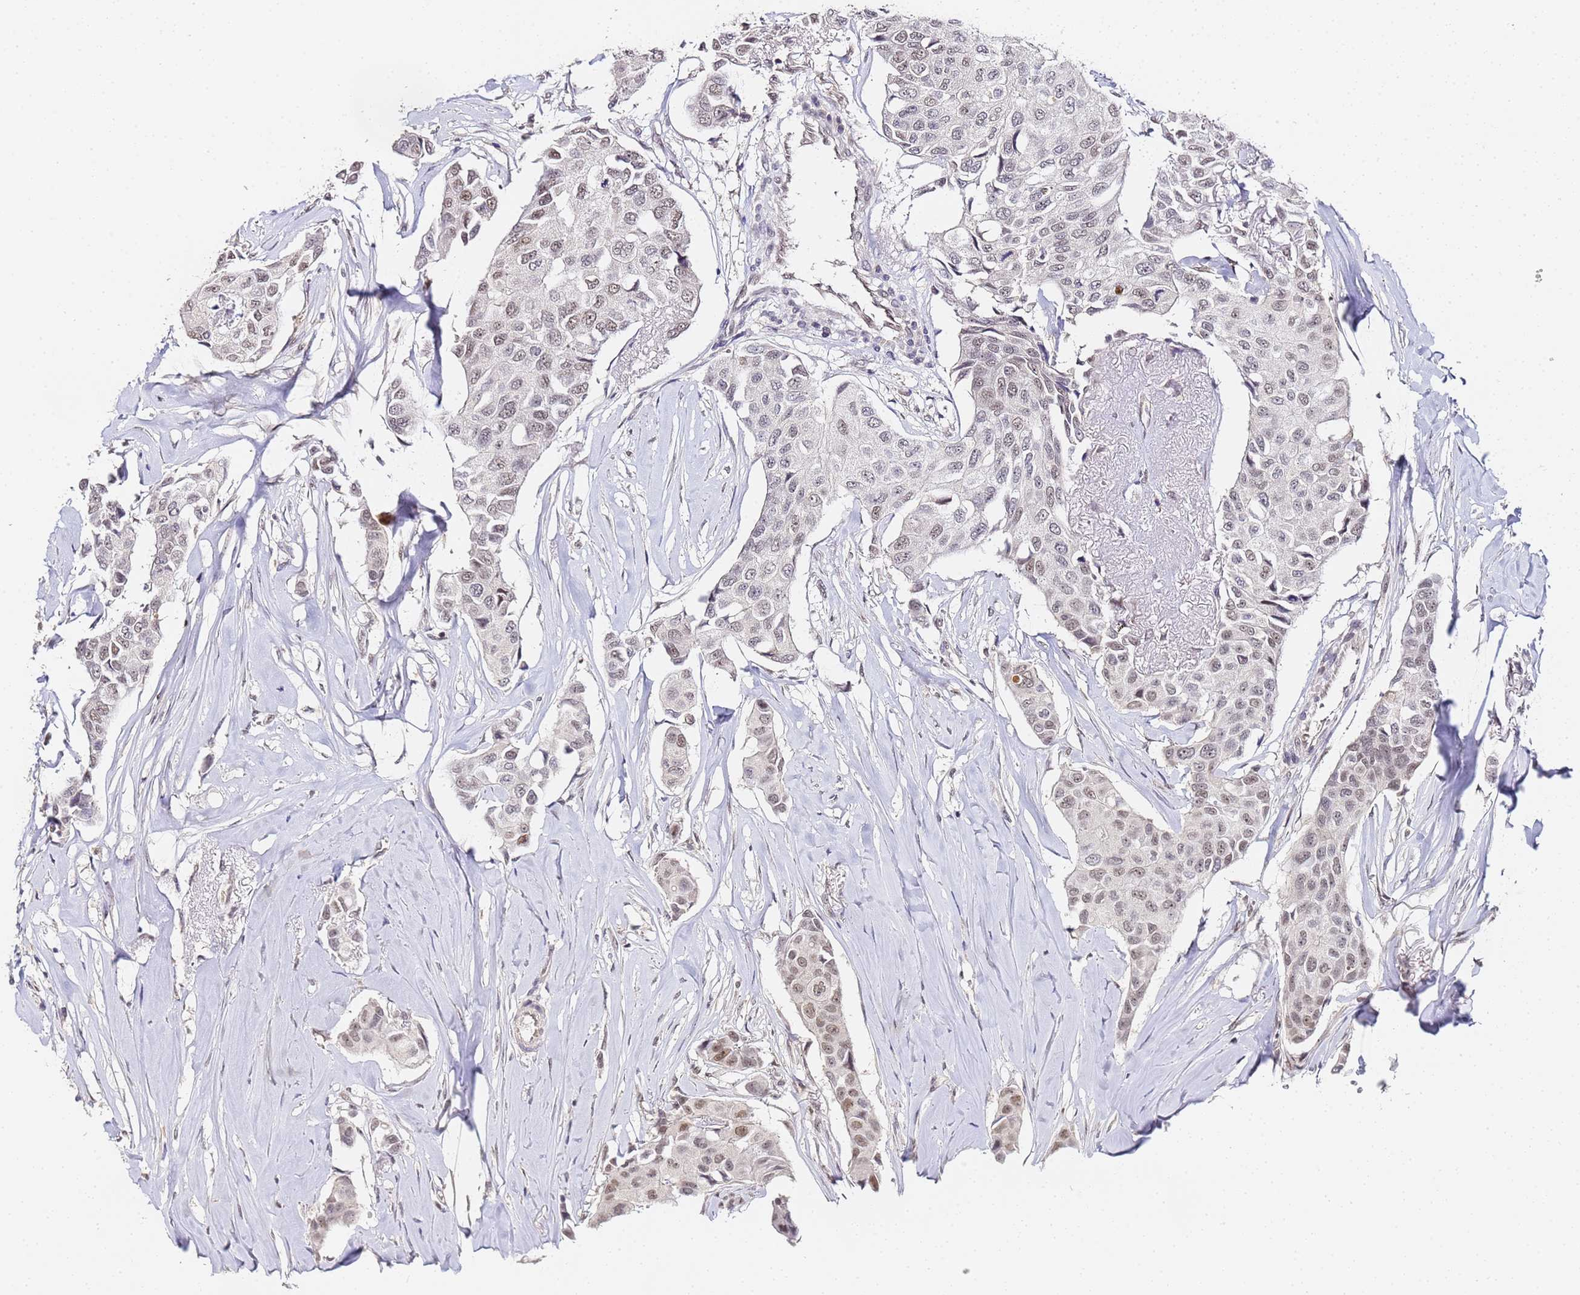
{"staining": {"intensity": "weak", "quantity": "25%-75%", "location": "nuclear"}, "tissue": "breast cancer", "cell_type": "Tumor cells", "image_type": "cancer", "snomed": [{"axis": "morphology", "description": "Duct carcinoma"}, {"axis": "topography", "description": "Breast"}], "caption": "Immunohistochemical staining of breast invasive ductal carcinoma demonstrates low levels of weak nuclear protein staining in approximately 25%-75% of tumor cells.", "gene": "LSM3", "patient": {"sex": "female", "age": 80}}